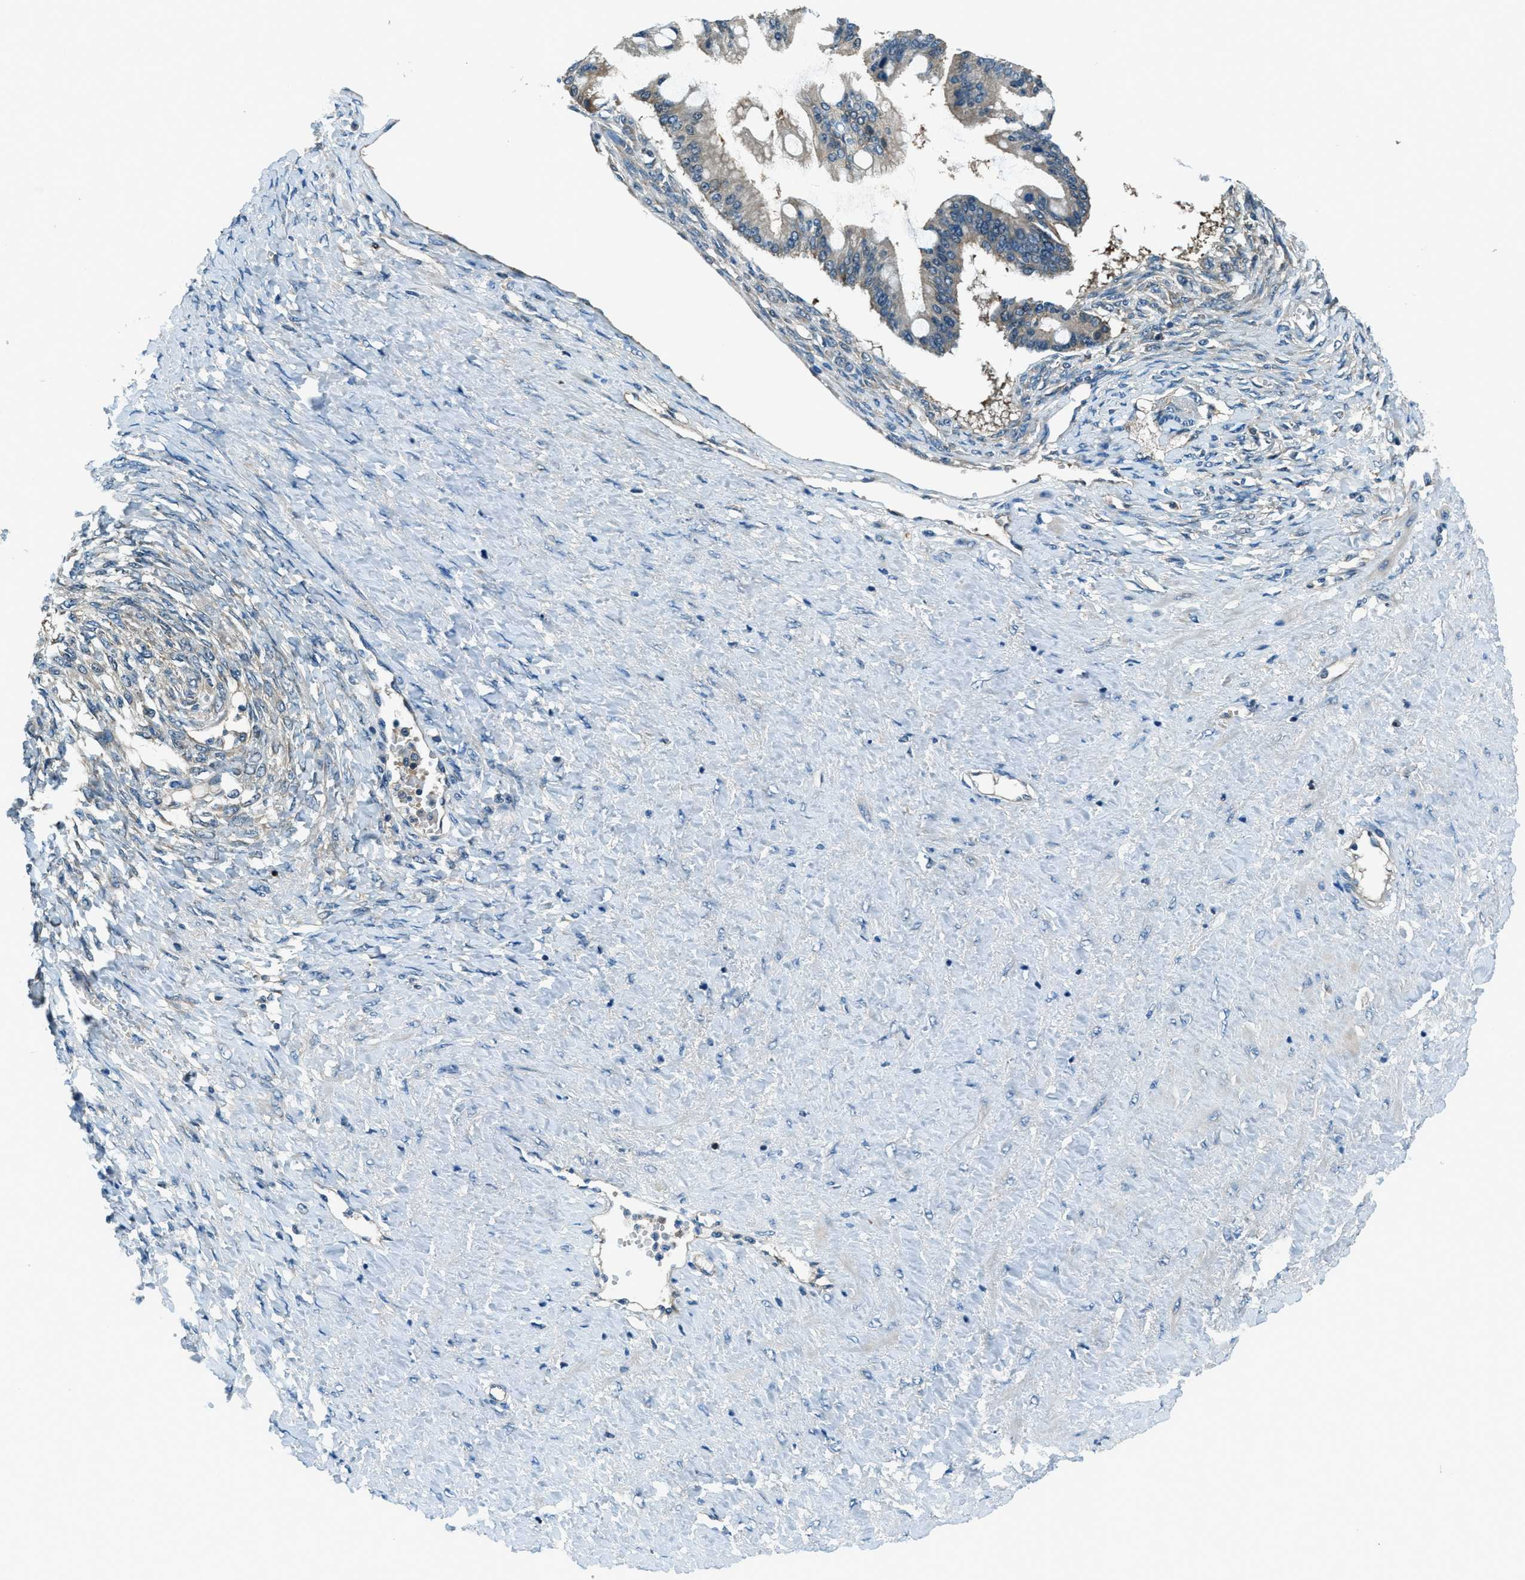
{"staining": {"intensity": "negative", "quantity": "none", "location": "none"}, "tissue": "ovarian cancer", "cell_type": "Tumor cells", "image_type": "cancer", "snomed": [{"axis": "morphology", "description": "Cystadenocarcinoma, mucinous, NOS"}, {"axis": "topography", "description": "Ovary"}], "caption": "Immunohistochemical staining of human mucinous cystadenocarcinoma (ovarian) displays no significant staining in tumor cells.", "gene": "HEBP2", "patient": {"sex": "female", "age": 73}}